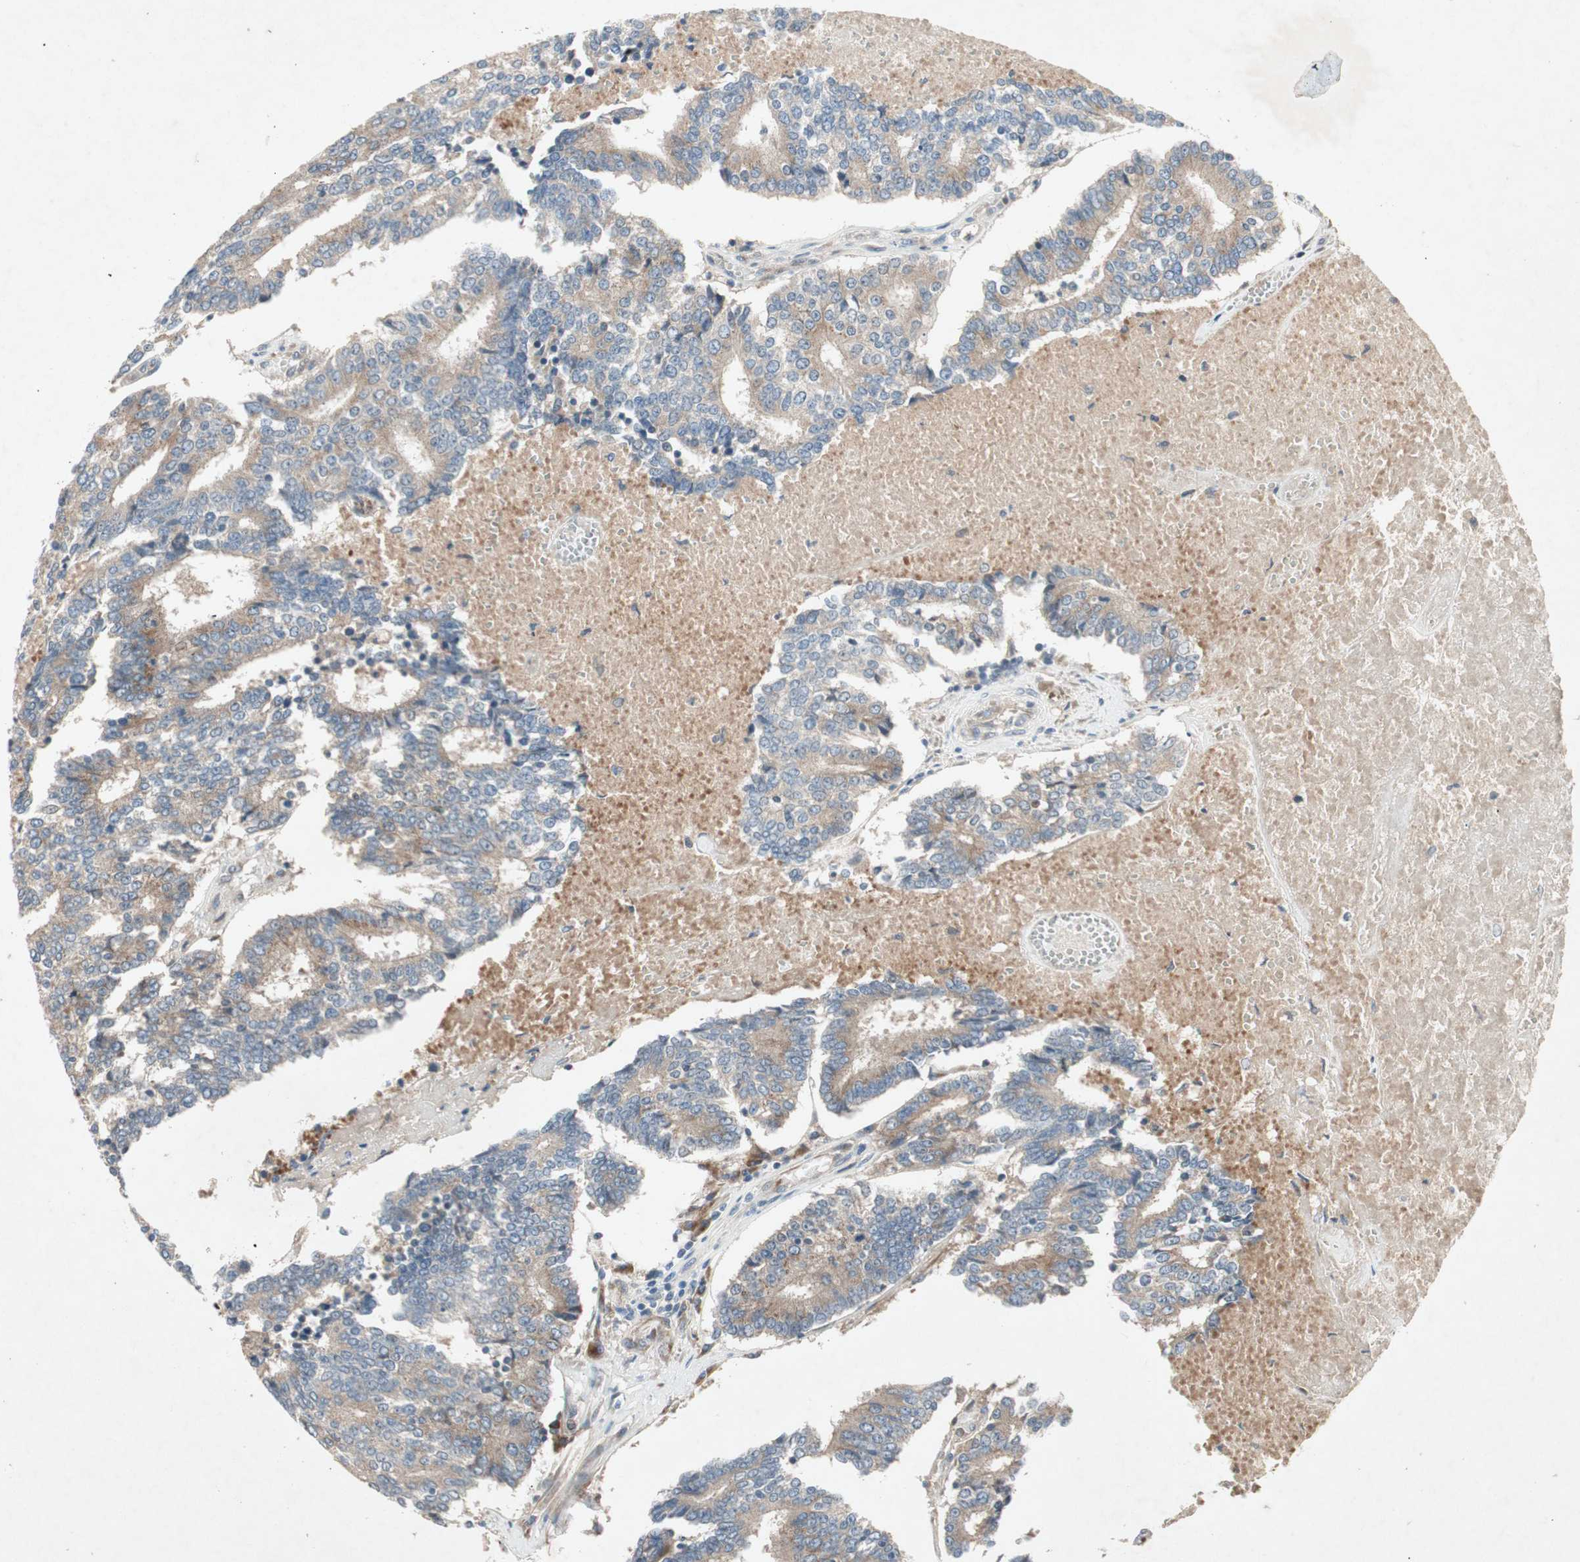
{"staining": {"intensity": "weak", "quantity": ">75%", "location": "cytoplasmic/membranous"}, "tissue": "prostate cancer", "cell_type": "Tumor cells", "image_type": "cancer", "snomed": [{"axis": "morphology", "description": "Adenocarcinoma, High grade"}, {"axis": "topography", "description": "Prostate"}], "caption": "Immunohistochemistry (DAB (3,3'-diaminobenzidine)) staining of prostate cancer (high-grade adenocarcinoma) reveals weak cytoplasmic/membranous protein expression in about >75% of tumor cells.", "gene": "APOO", "patient": {"sex": "male", "age": 55}}